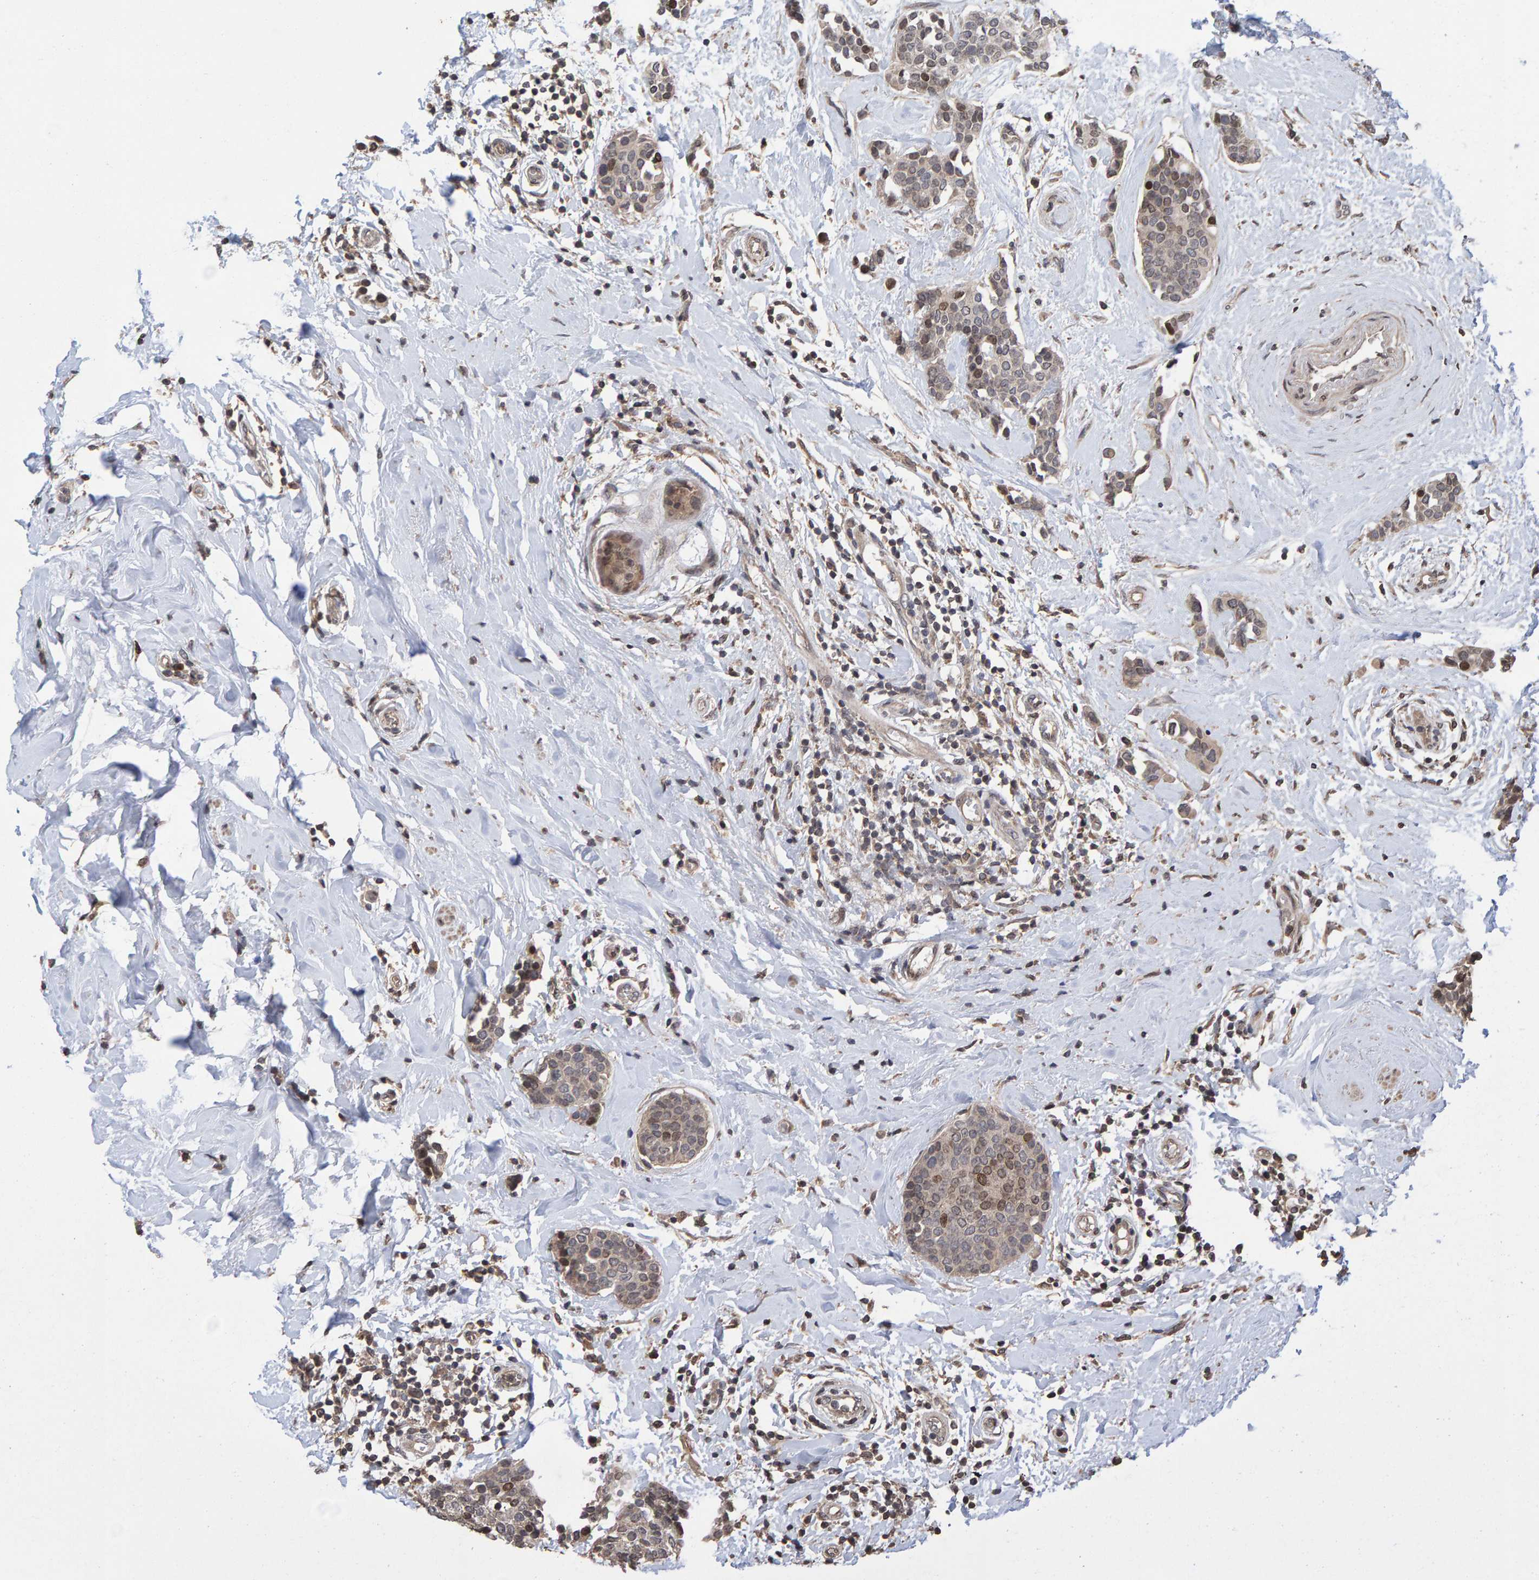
{"staining": {"intensity": "weak", "quantity": ">75%", "location": "cytoplasmic/membranous,nuclear"}, "tissue": "breast cancer", "cell_type": "Tumor cells", "image_type": "cancer", "snomed": [{"axis": "morphology", "description": "Duct carcinoma"}, {"axis": "topography", "description": "Breast"}], "caption": "Protein expression analysis of human breast invasive ductal carcinoma reveals weak cytoplasmic/membranous and nuclear expression in about >75% of tumor cells.", "gene": "GAB2", "patient": {"sex": "female", "age": 55}}